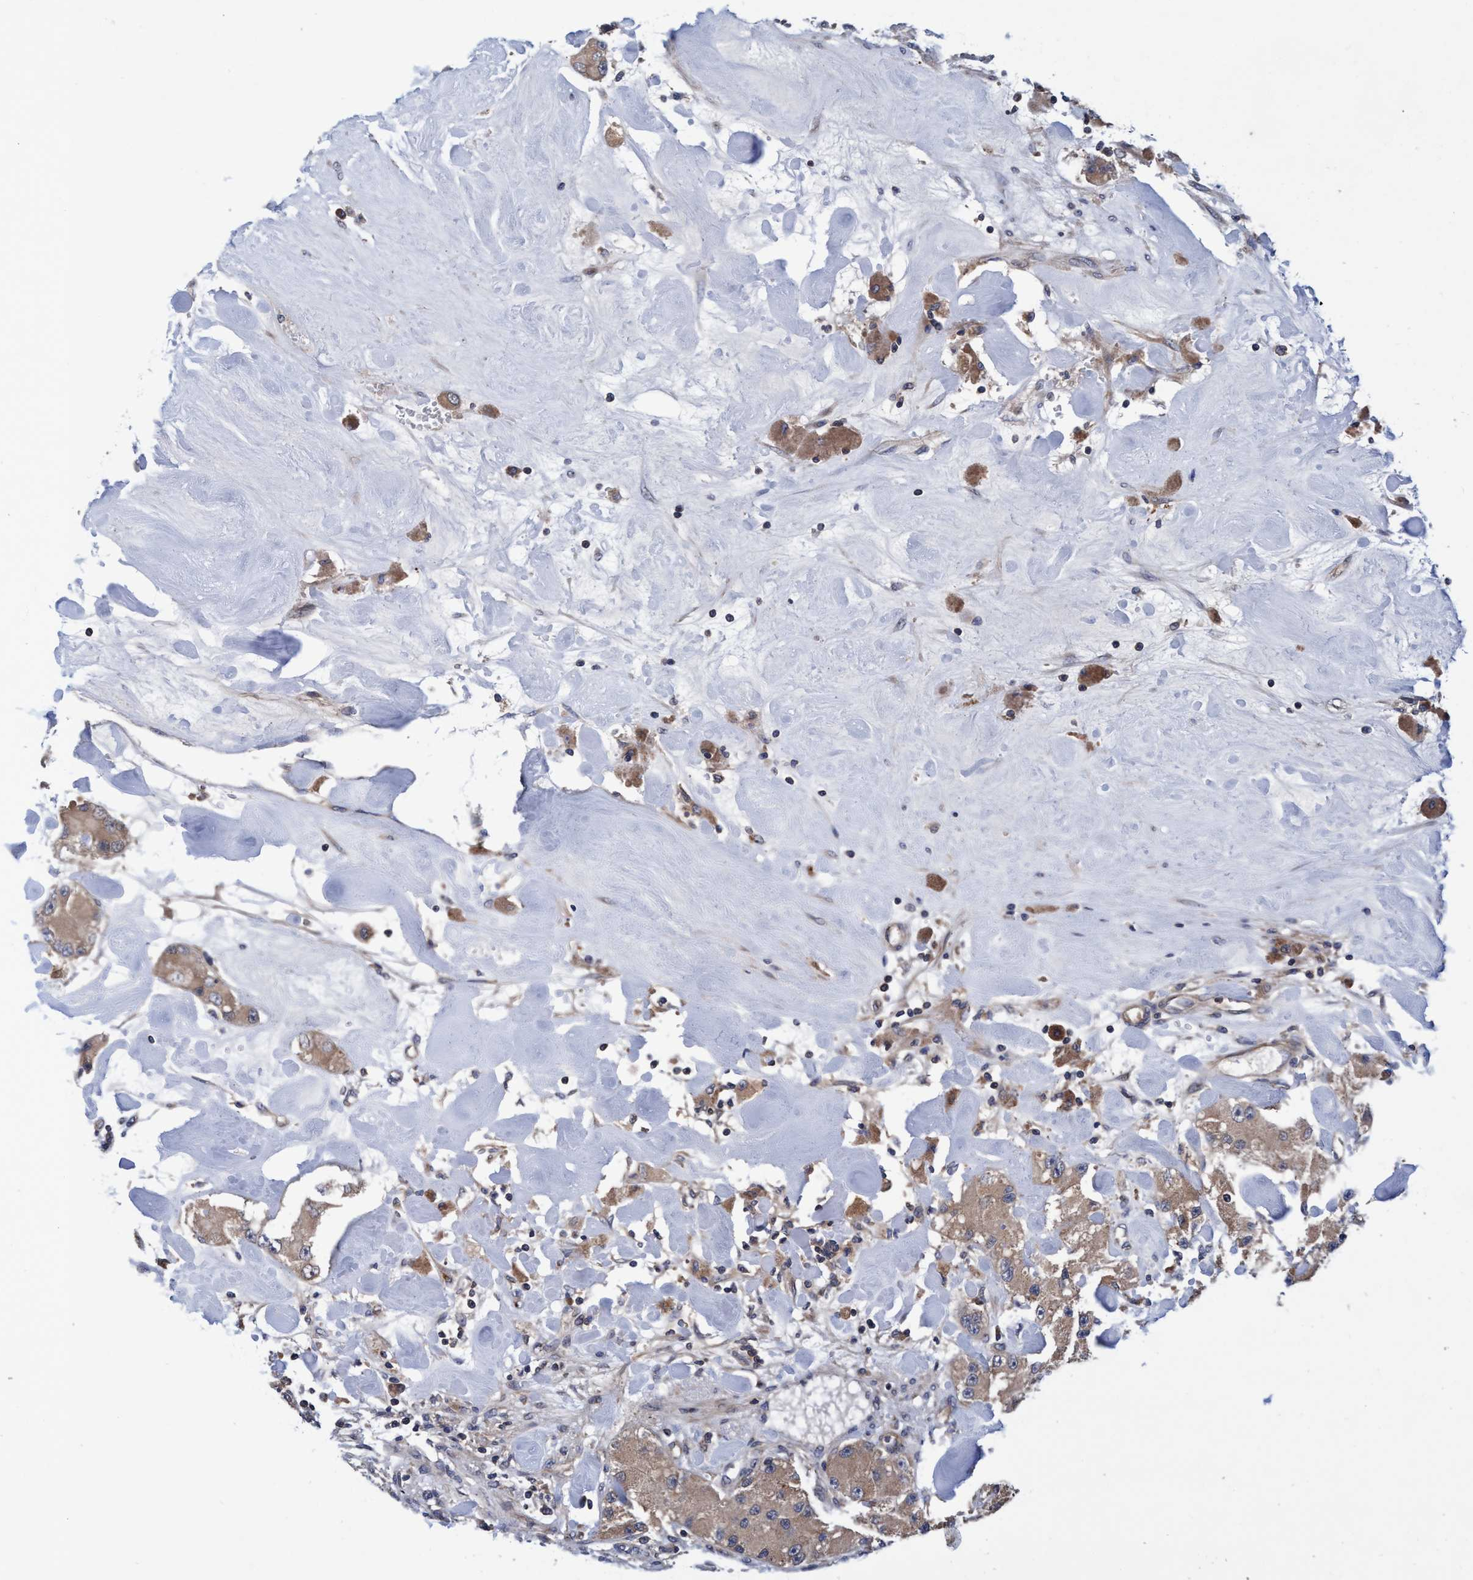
{"staining": {"intensity": "weak", "quantity": ">75%", "location": "cytoplasmic/membranous"}, "tissue": "carcinoid", "cell_type": "Tumor cells", "image_type": "cancer", "snomed": [{"axis": "morphology", "description": "Carcinoid, malignant, NOS"}, {"axis": "topography", "description": "Pancreas"}], "caption": "An image showing weak cytoplasmic/membranous positivity in about >75% of tumor cells in malignant carcinoid, as visualized by brown immunohistochemical staining.", "gene": "CALCOCO2", "patient": {"sex": "male", "age": 41}}